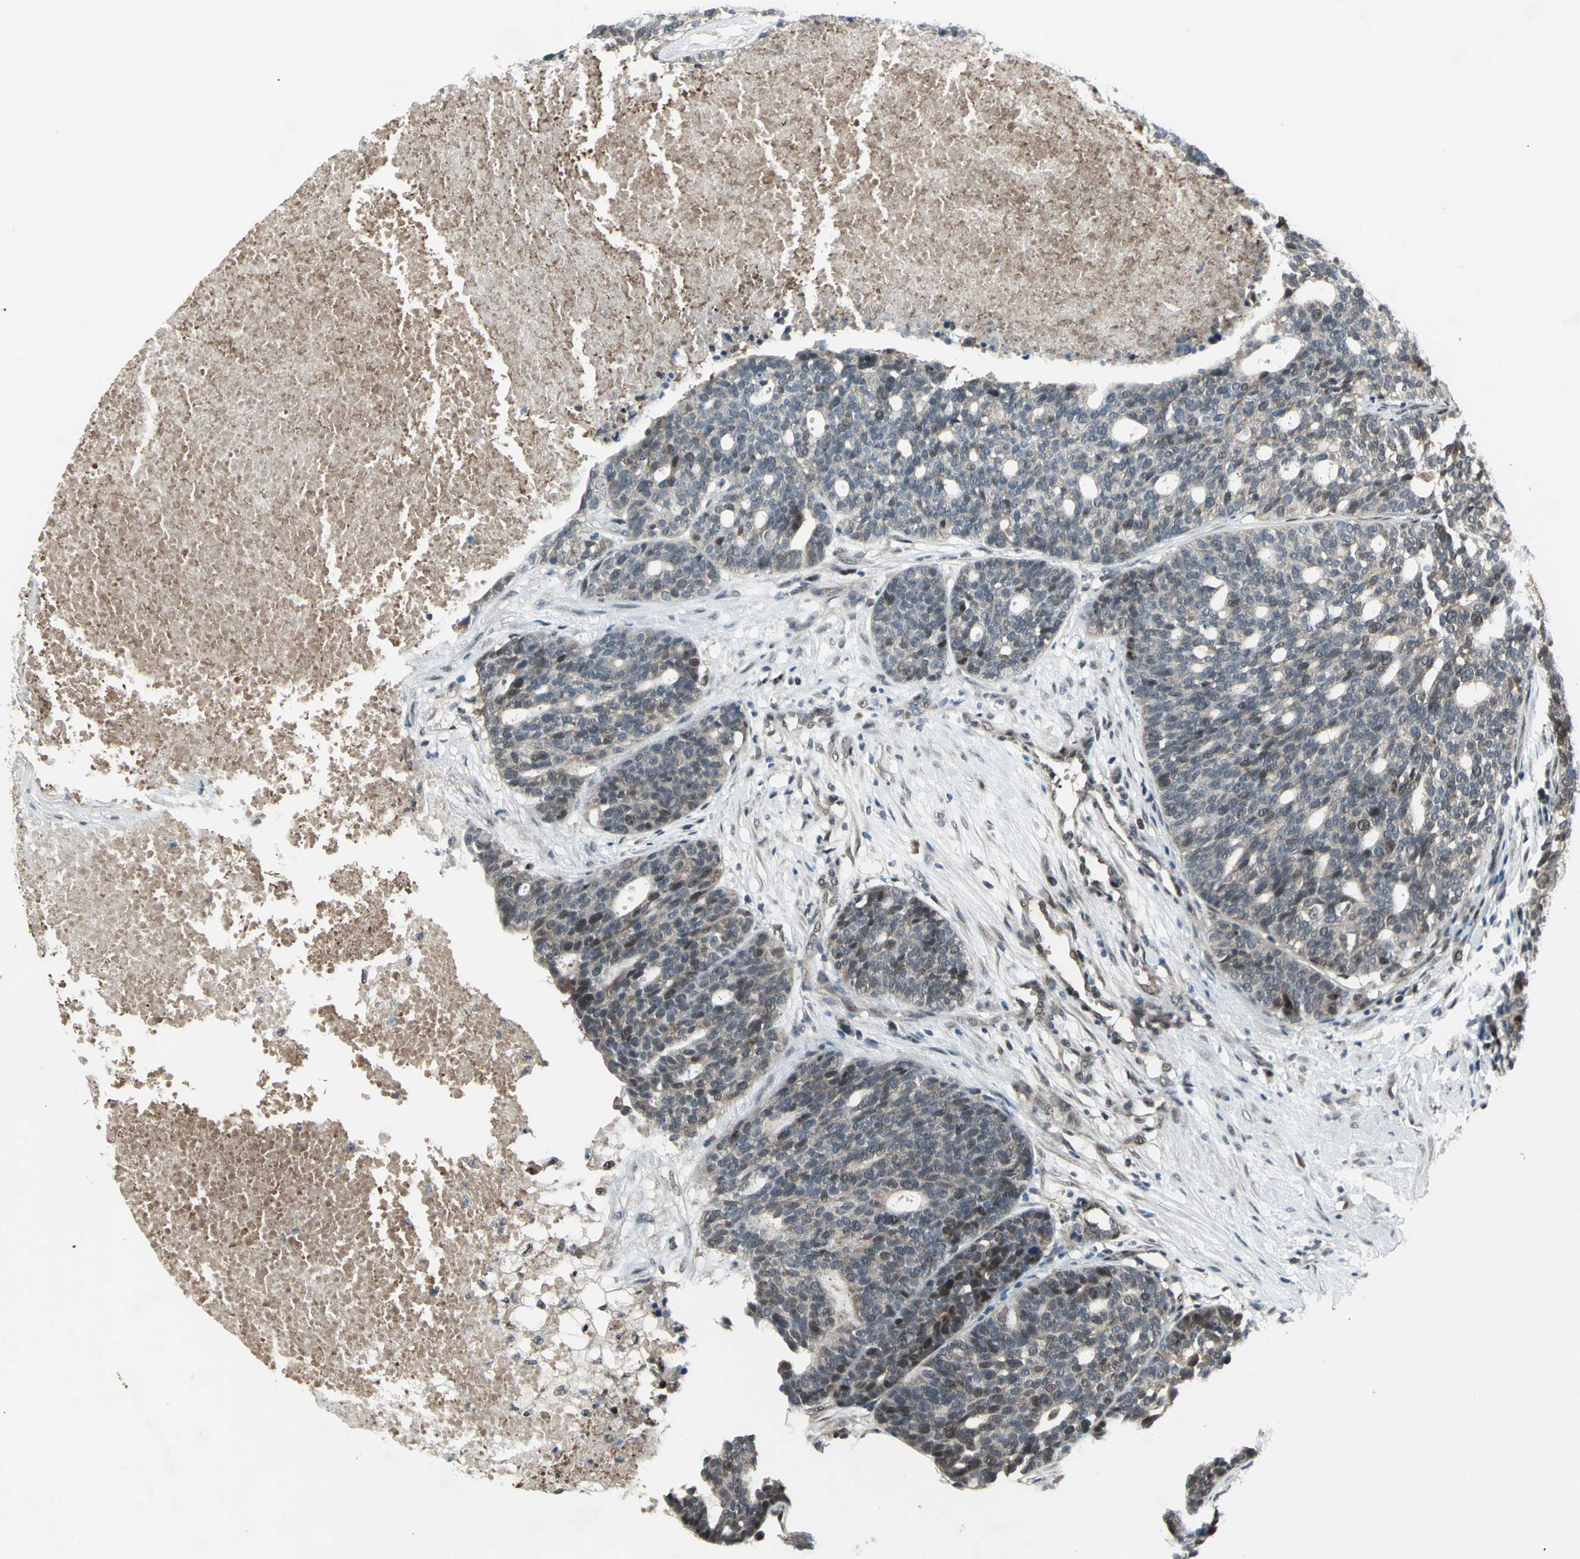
{"staining": {"intensity": "moderate", "quantity": "25%-75%", "location": "cytoplasmic/membranous,nuclear"}, "tissue": "ovarian cancer", "cell_type": "Tumor cells", "image_type": "cancer", "snomed": [{"axis": "morphology", "description": "Cystadenocarcinoma, serous, NOS"}, {"axis": "topography", "description": "Ovary"}], "caption": "Approximately 25%-75% of tumor cells in serous cystadenocarcinoma (ovarian) exhibit moderate cytoplasmic/membranous and nuclear protein expression as visualized by brown immunohistochemical staining.", "gene": "COPS5", "patient": {"sex": "female", "age": 59}}